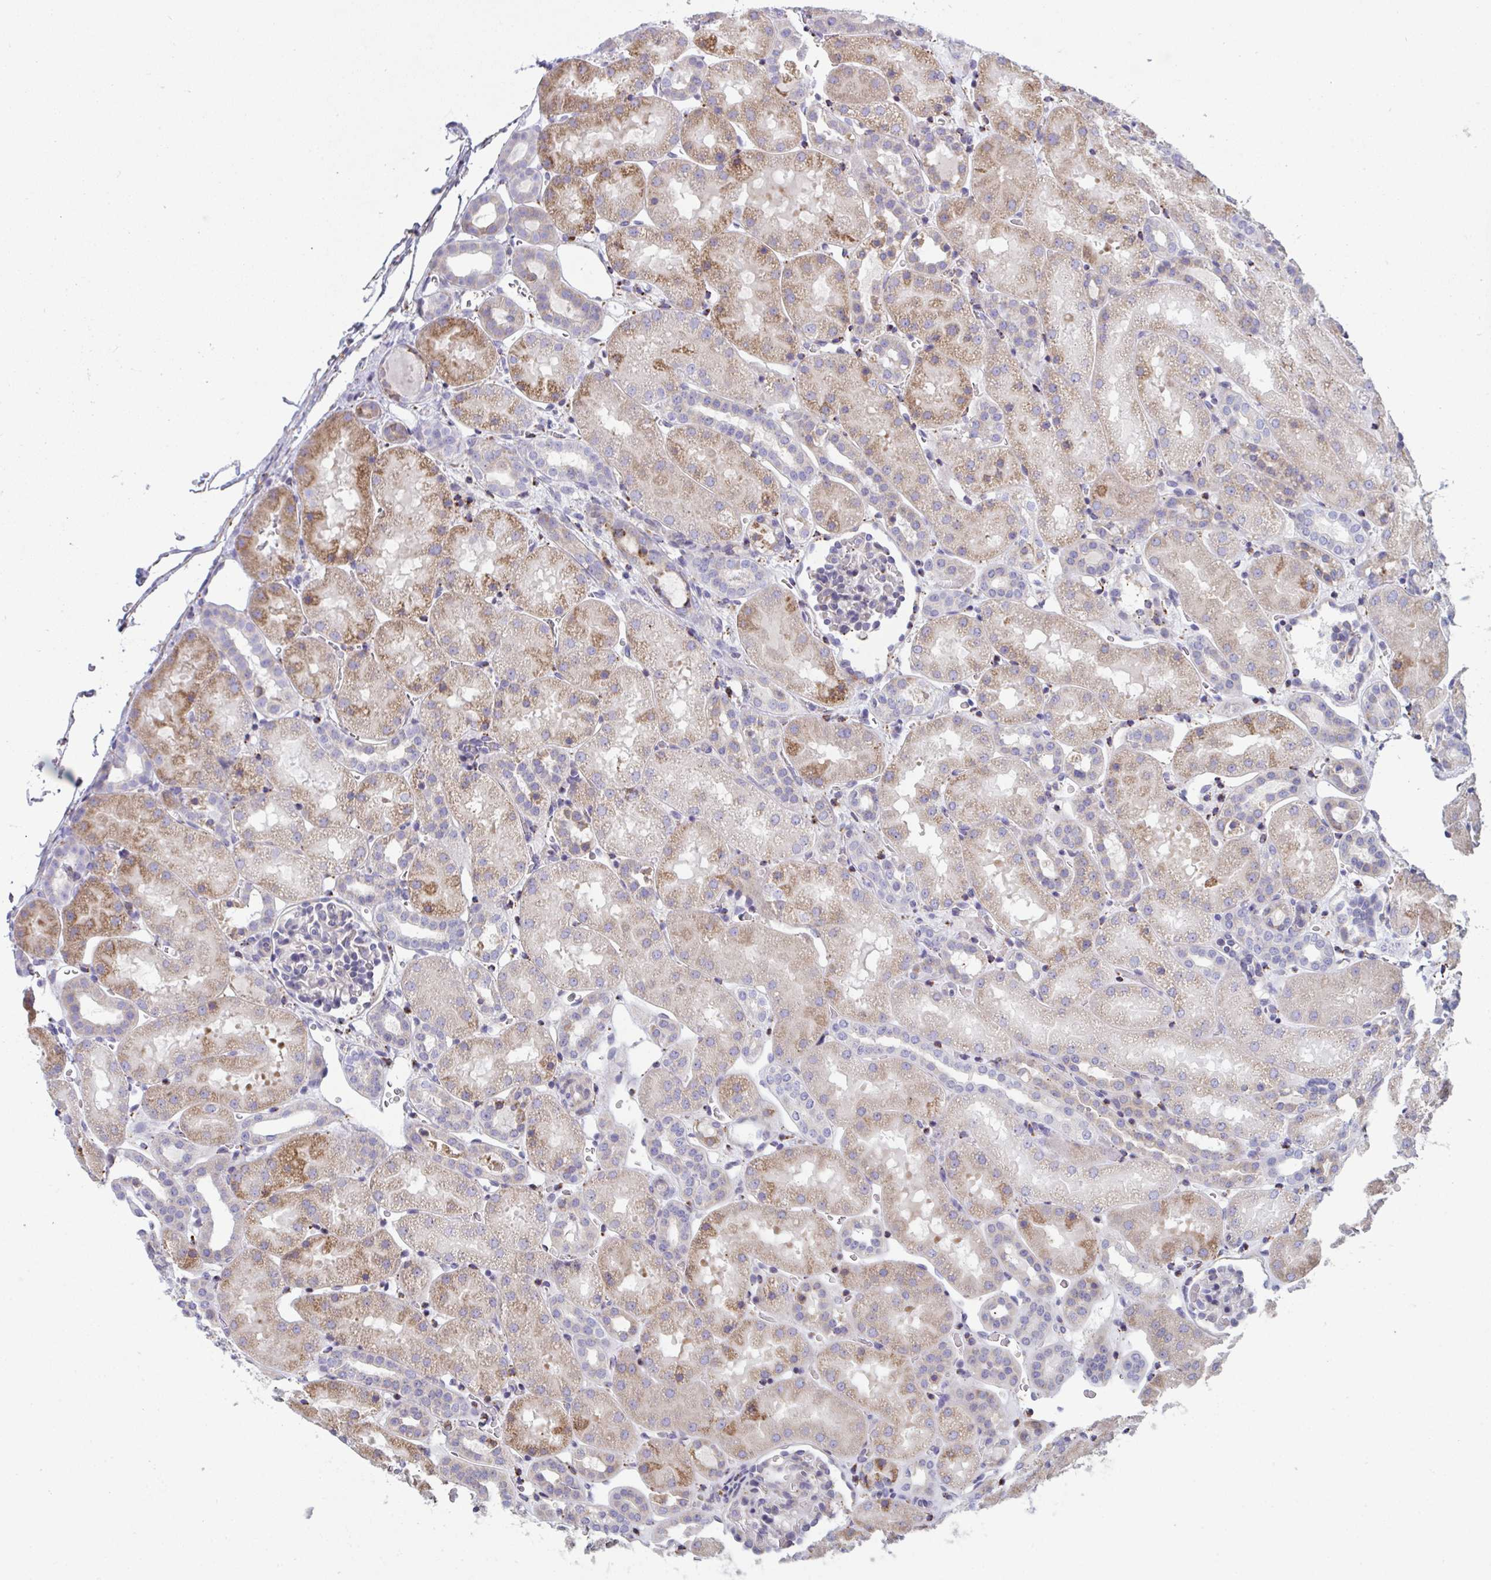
{"staining": {"intensity": "weak", "quantity": "<25%", "location": "cytoplasmic/membranous"}, "tissue": "kidney", "cell_type": "Cells in glomeruli", "image_type": "normal", "snomed": [{"axis": "morphology", "description": "Normal tissue, NOS"}, {"axis": "topography", "description": "Kidney"}], "caption": "Kidney was stained to show a protein in brown. There is no significant expression in cells in glomeruli. (Stains: DAB IHC with hematoxylin counter stain, Microscopy: brightfield microscopy at high magnification).", "gene": "MYMK", "patient": {"sex": "male", "age": 2}}